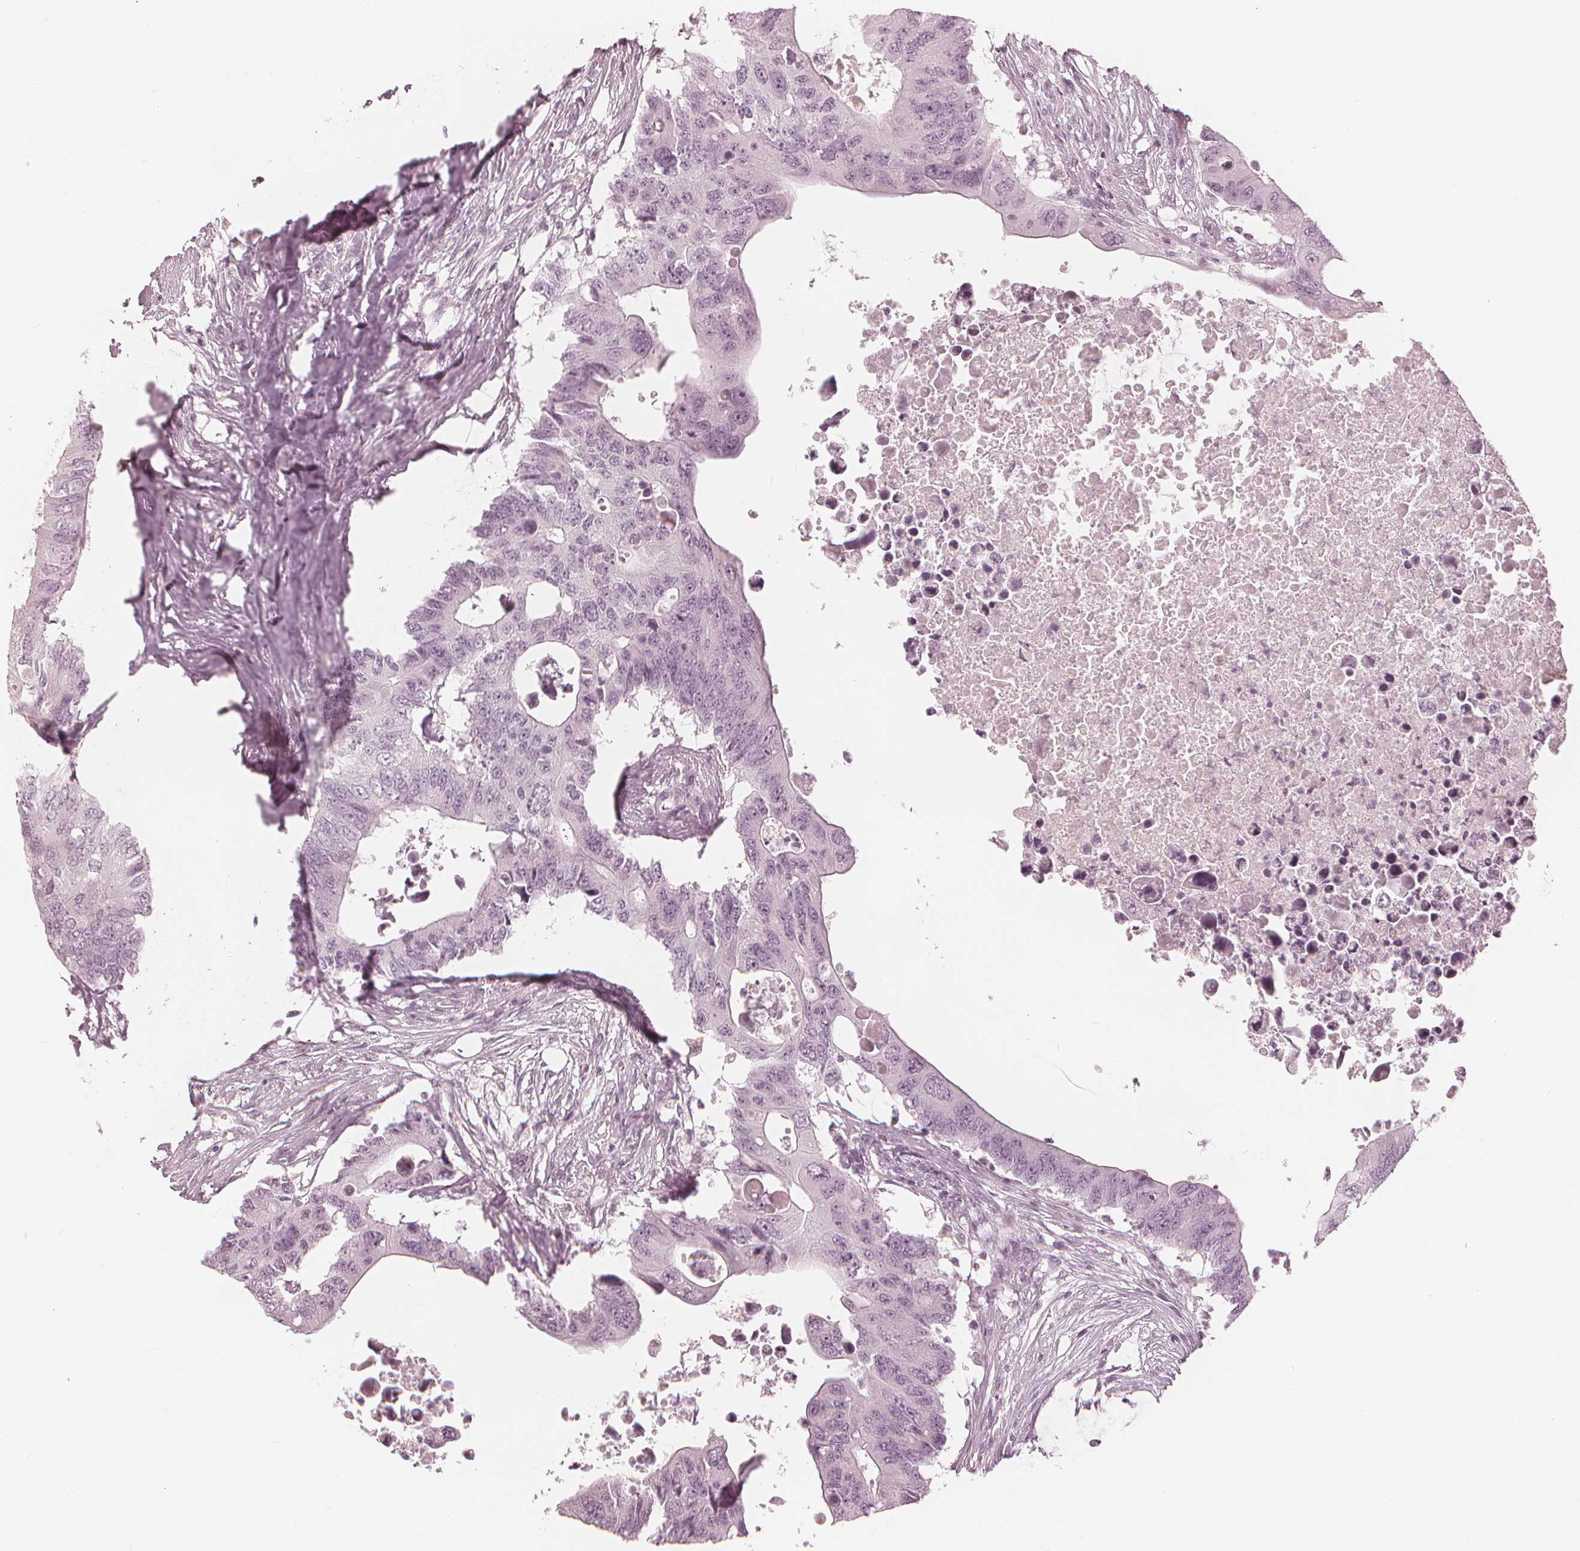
{"staining": {"intensity": "negative", "quantity": "none", "location": "none"}, "tissue": "colorectal cancer", "cell_type": "Tumor cells", "image_type": "cancer", "snomed": [{"axis": "morphology", "description": "Adenocarcinoma, NOS"}, {"axis": "topography", "description": "Colon"}], "caption": "Colorectal cancer was stained to show a protein in brown. There is no significant staining in tumor cells.", "gene": "PAEP", "patient": {"sex": "male", "age": 71}}